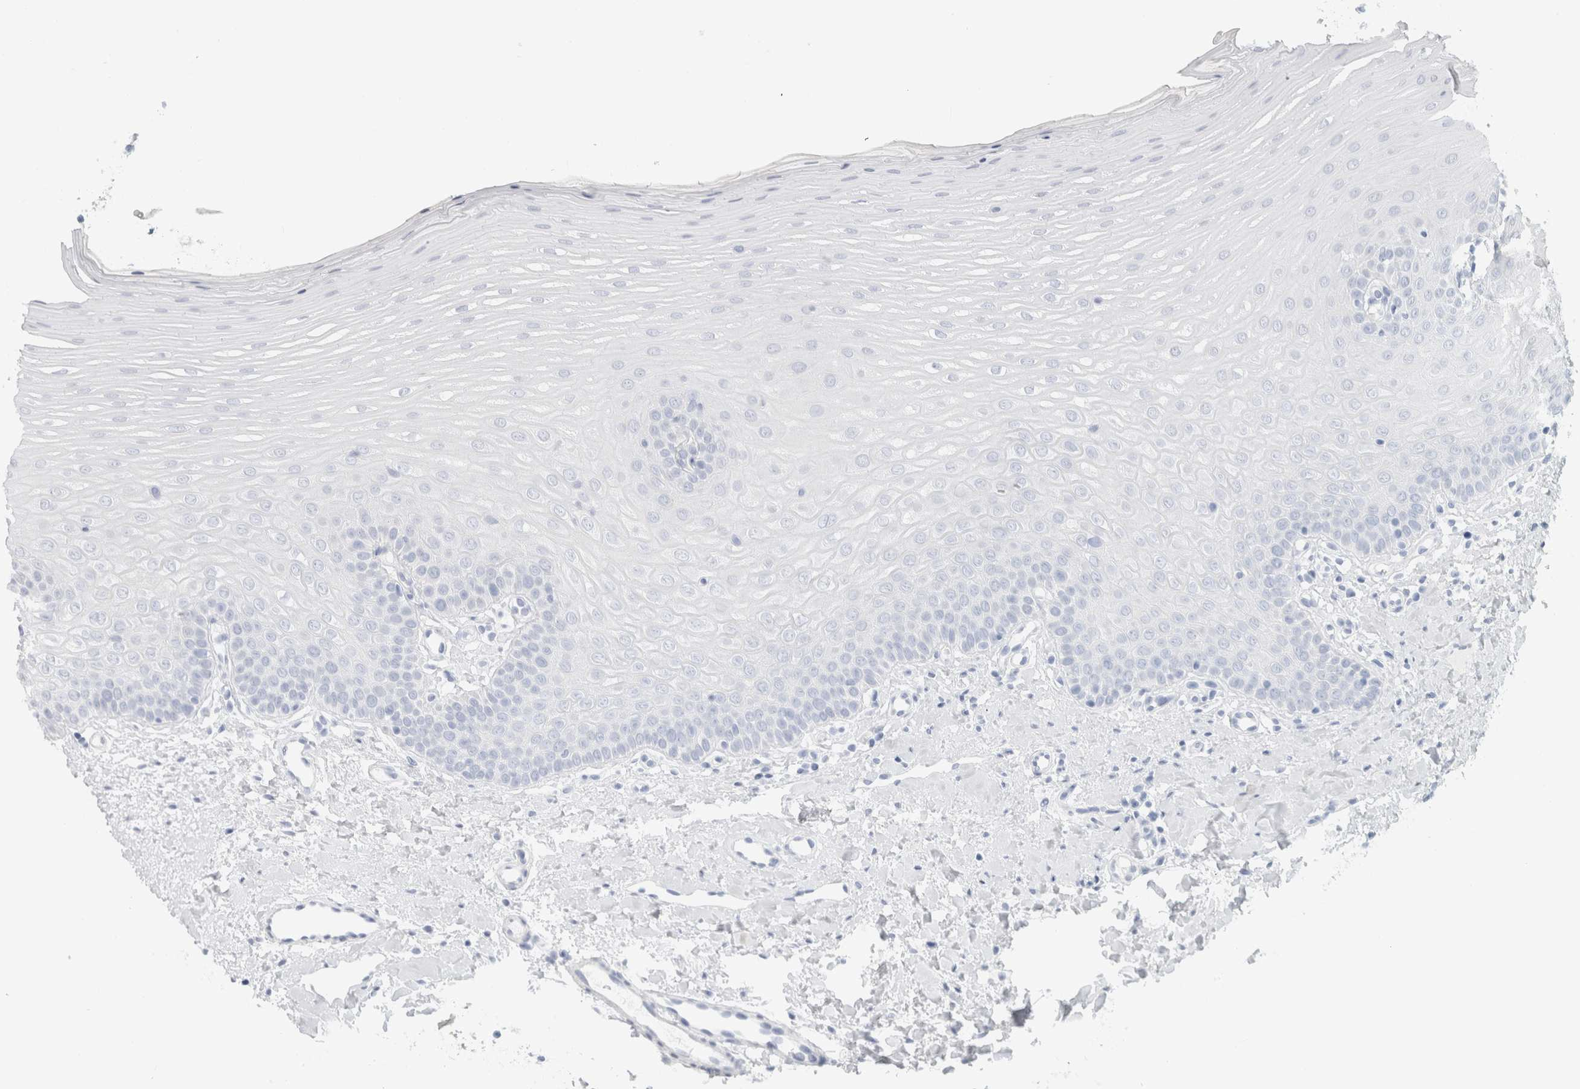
{"staining": {"intensity": "negative", "quantity": "none", "location": "none"}, "tissue": "oral mucosa", "cell_type": "Squamous epithelial cells", "image_type": "normal", "snomed": [{"axis": "morphology", "description": "Normal tissue, NOS"}, {"axis": "topography", "description": "Oral tissue"}], "caption": "IHC of unremarkable oral mucosa shows no staining in squamous epithelial cells.", "gene": "SLC6A1", "patient": {"sex": "female", "age": 39}}